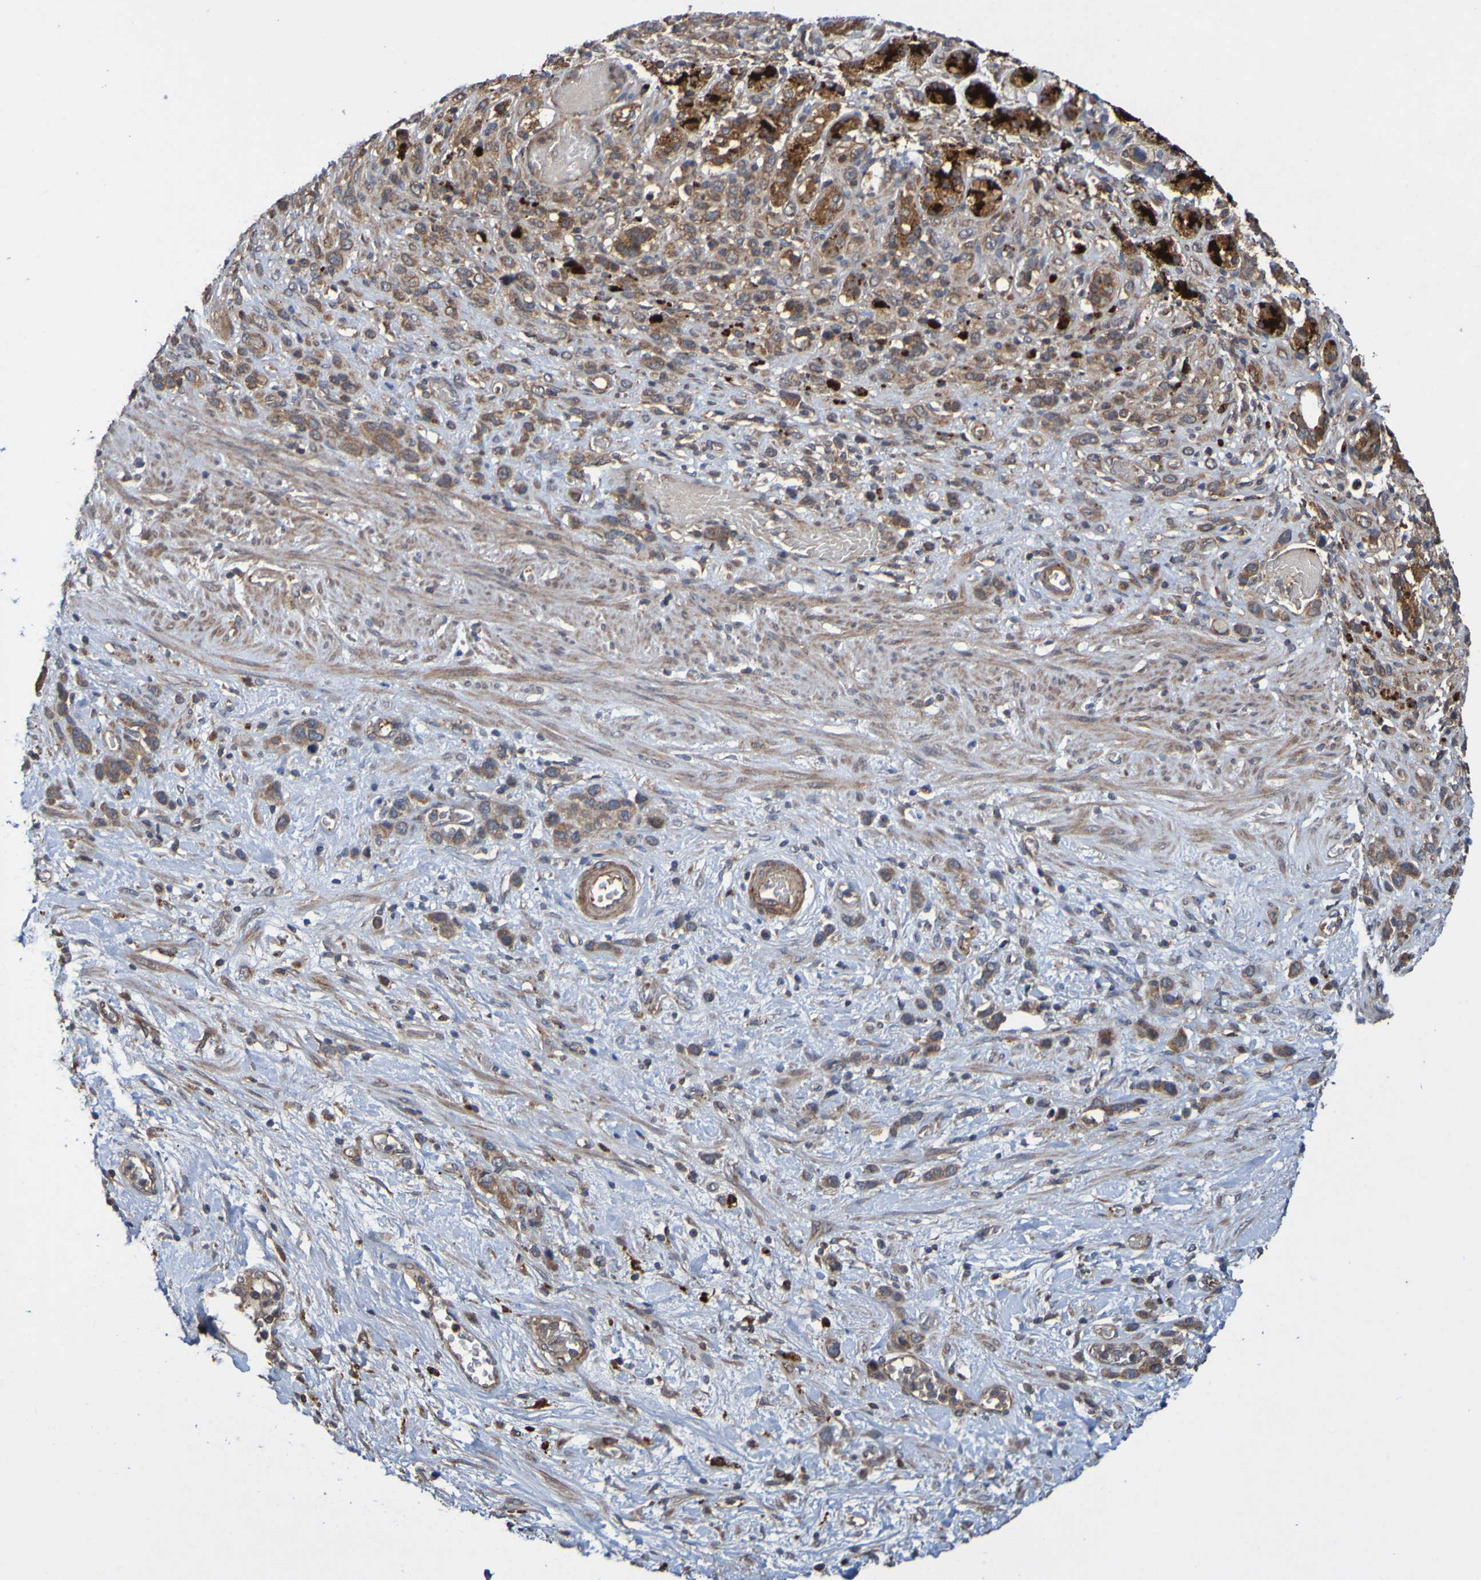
{"staining": {"intensity": "moderate", "quantity": ">75%", "location": "cytoplasmic/membranous"}, "tissue": "stomach cancer", "cell_type": "Tumor cells", "image_type": "cancer", "snomed": [{"axis": "morphology", "description": "Adenocarcinoma, NOS"}, {"axis": "morphology", "description": "Adenocarcinoma, High grade"}, {"axis": "topography", "description": "Stomach, upper"}, {"axis": "topography", "description": "Stomach, lower"}], "caption": "A brown stain shows moderate cytoplasmic/membranous positivity of a protein in stomach adenocarcinoma (high-grade) tumor cells.", "gene": "UCN", "patient": {"sex": "female", "age": 65}}